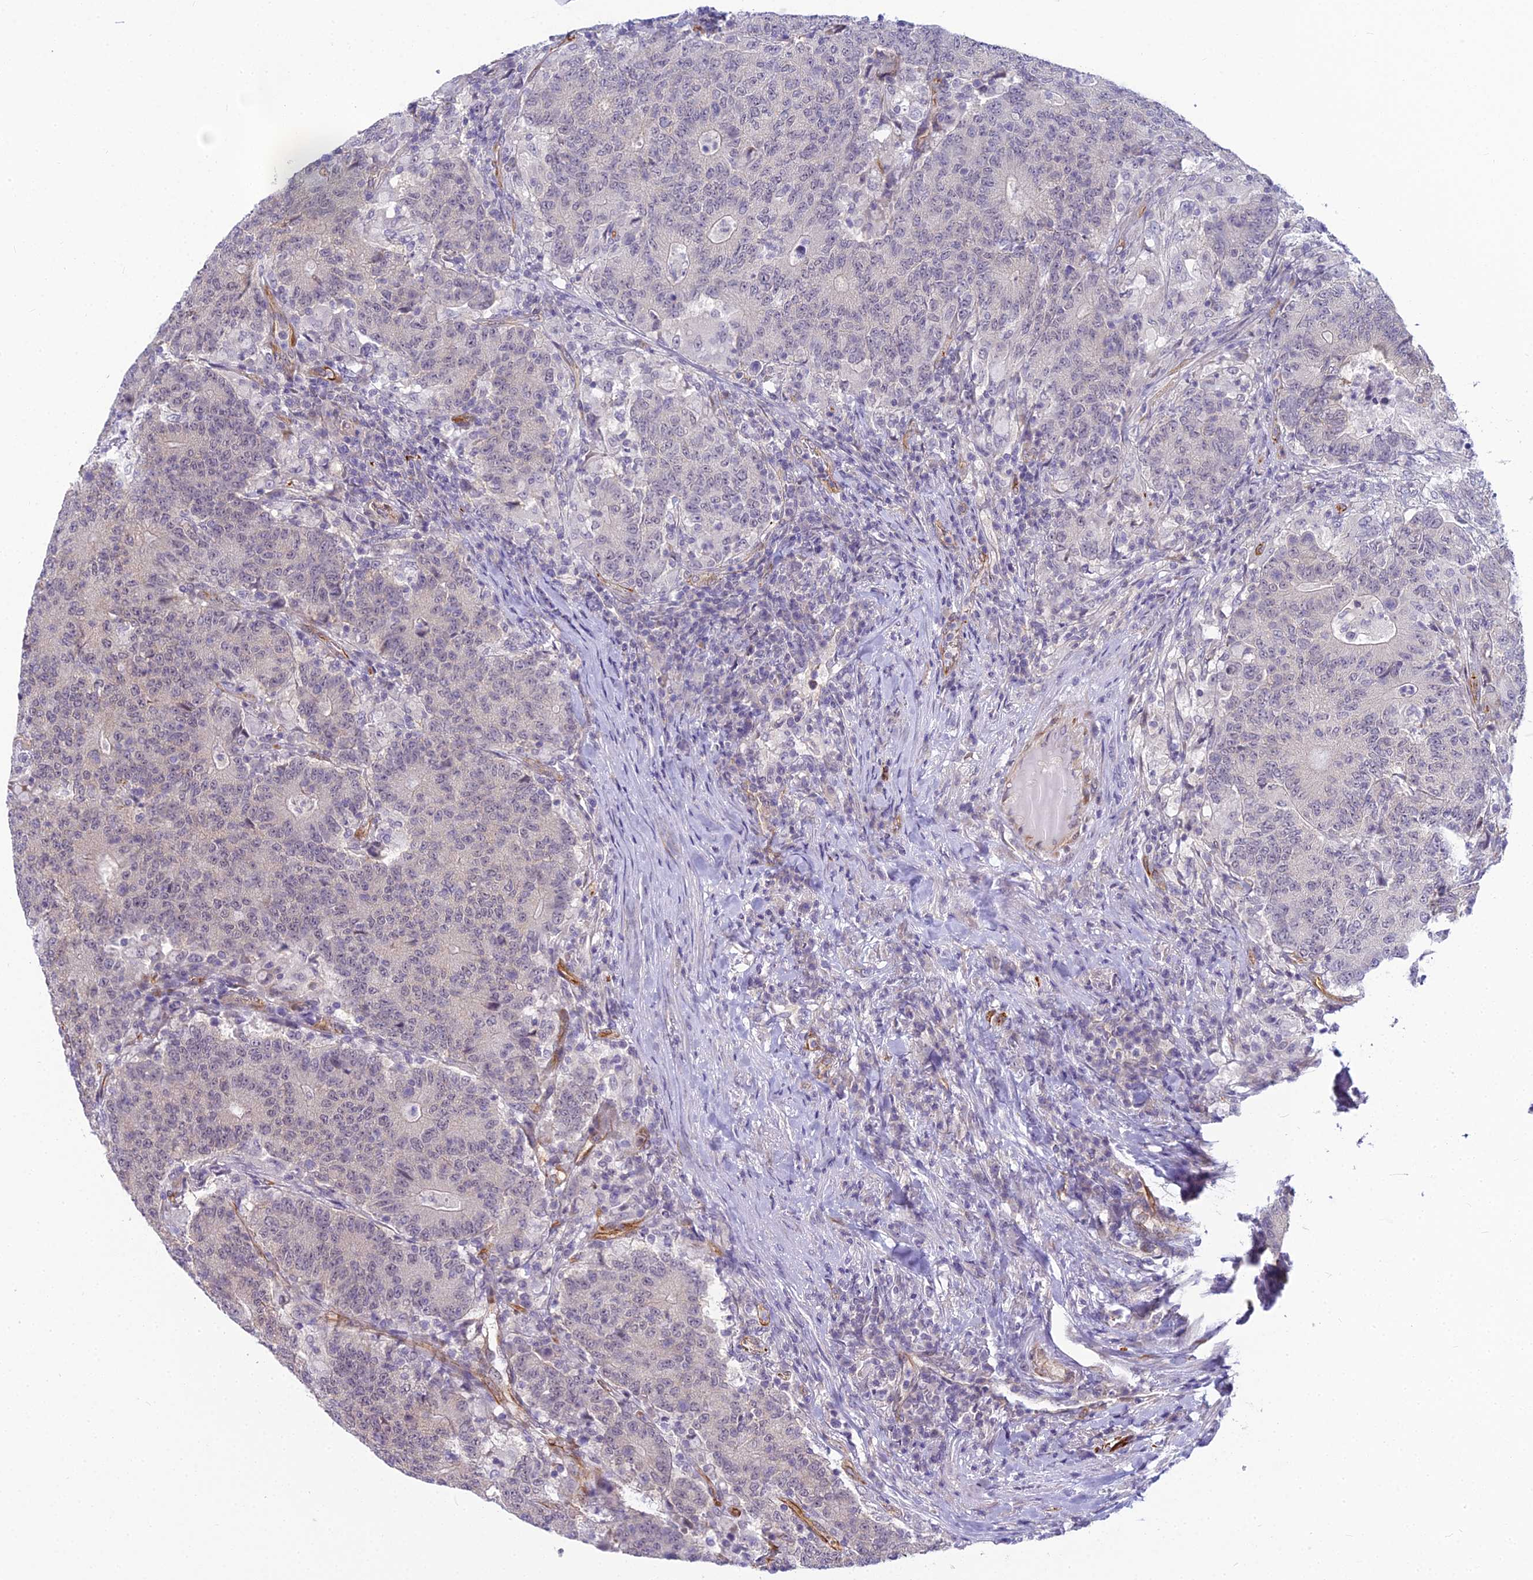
{"staining": {"intensity": "weak", "quantity": "<25%", "location": "nuclear"}, "tissue": "colorectal cancer", "cell_type": "Tumor cells", "image_type": "cancer", "snomed": [{"axis": "morphology", "description": "Adenocarcinoma, NOS"}, {"axis": "topography", "description": "Colon"}], "caption": "Tumor cells are negative for protein expression in human colorectal adenocarcinoma. (Stains: DAB (3,3'-diaminobenzidine) immunohistochemistry (IHC) with hematoxylin counter stain, Microscopy: brightfield microscopy at high magnification).", "gene": "RGL3", "patient": {"sex": "female", "age": 75}}